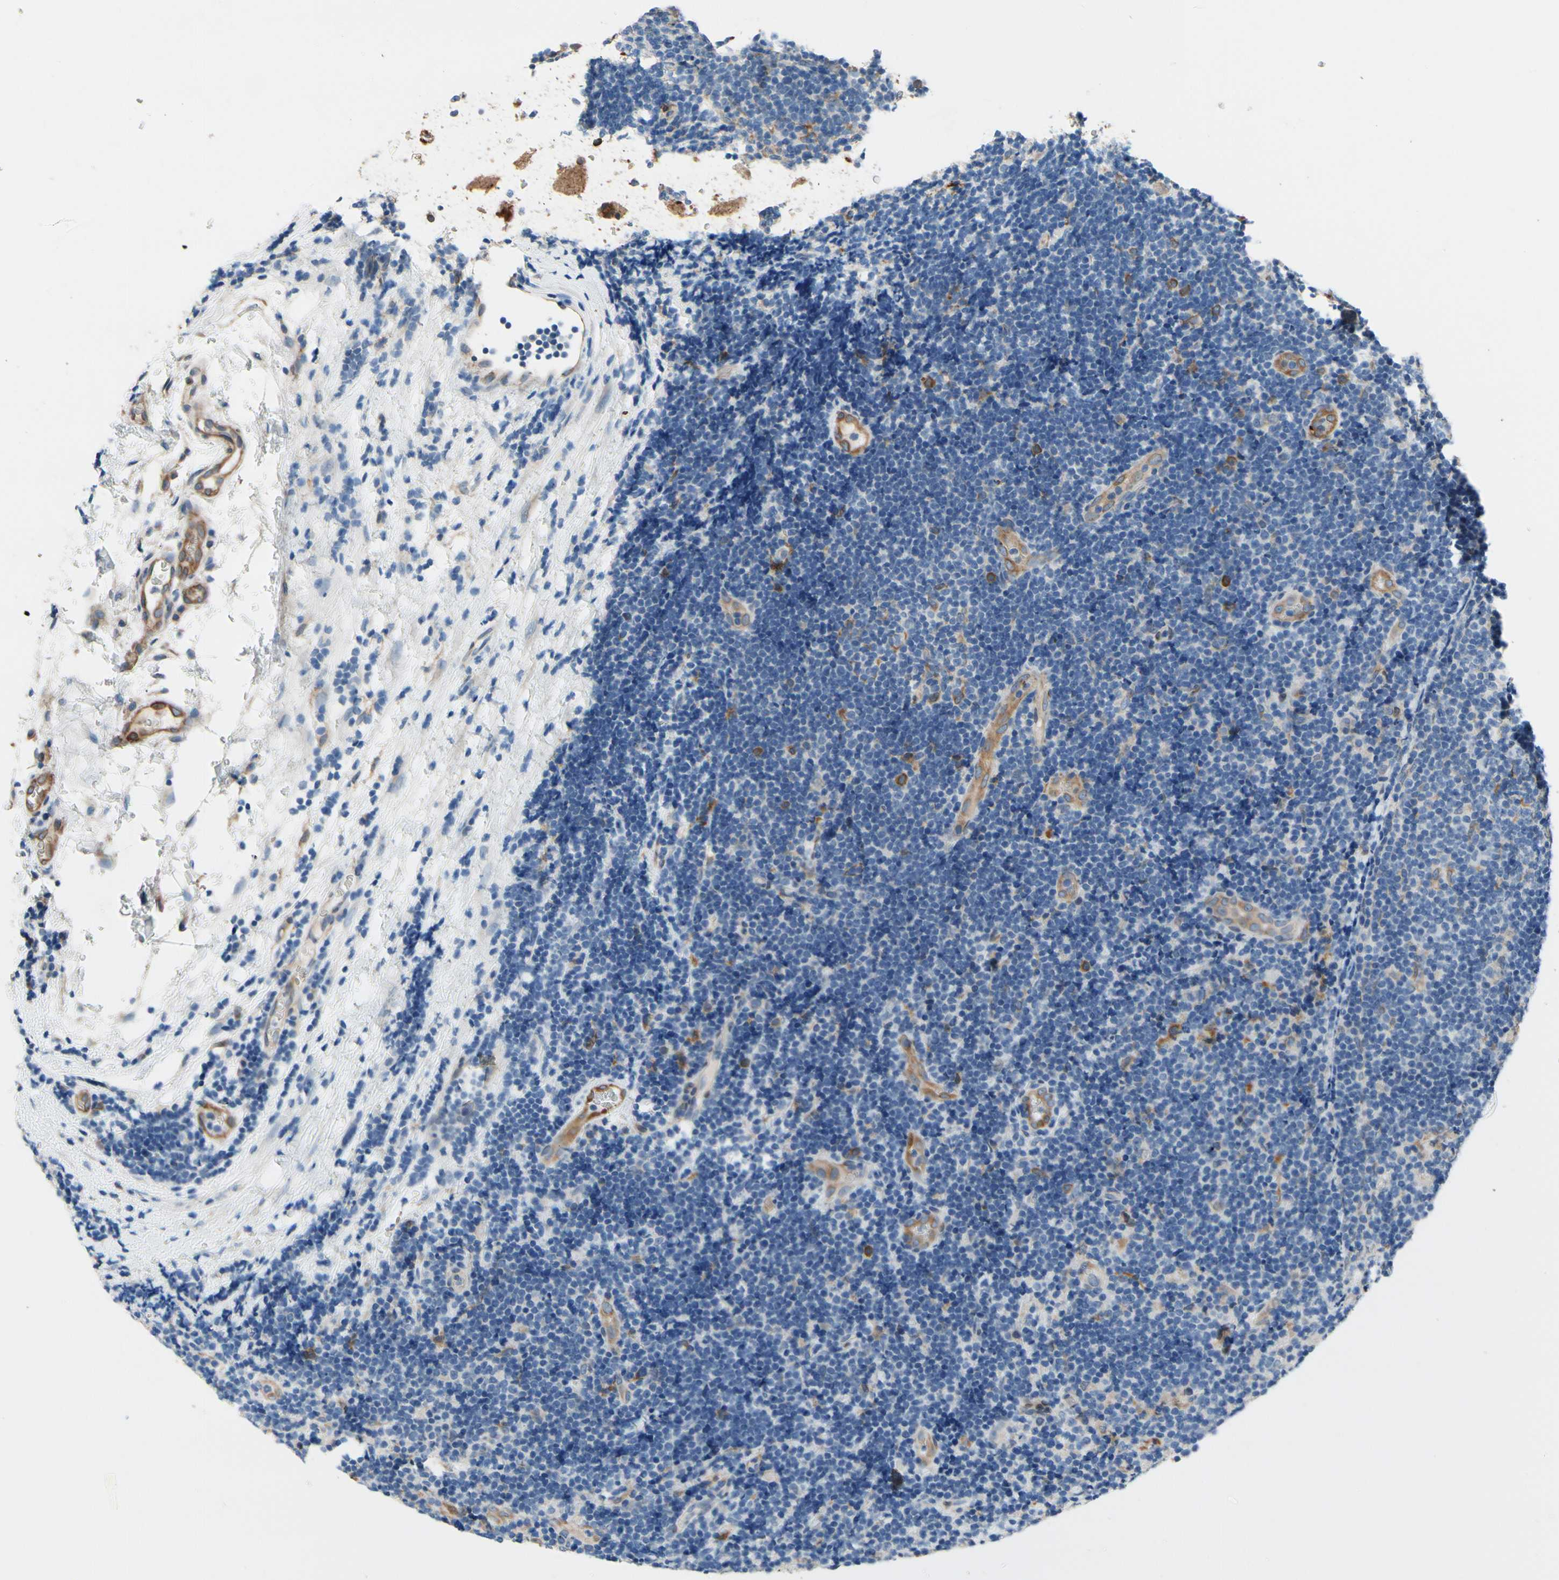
{"staining": {"intensity": "moderate", "quantity": "<25%", "location": "cytoplasmic/membranous"}, "tissue": "lymphoma", "cell_type": "Tumor cells", "image_type": "cancer", "snomed": [{"axis": "morphology", "description": "Malignant lymphoma, non-Hodgkin's type, Low grade"}, {"axis": "topography", "description": "Lymph node"}], "caption": "This image demonstrates lymphoma stained with immunohistochemistry to label a protein in brown. The cytoplasmic/membranous of tumor cells show moderate positivity for the protein. Nuclei are counter-stained blue.", "gene": "PRXL2A", "patient": {"sex": "male", "age": 83}}